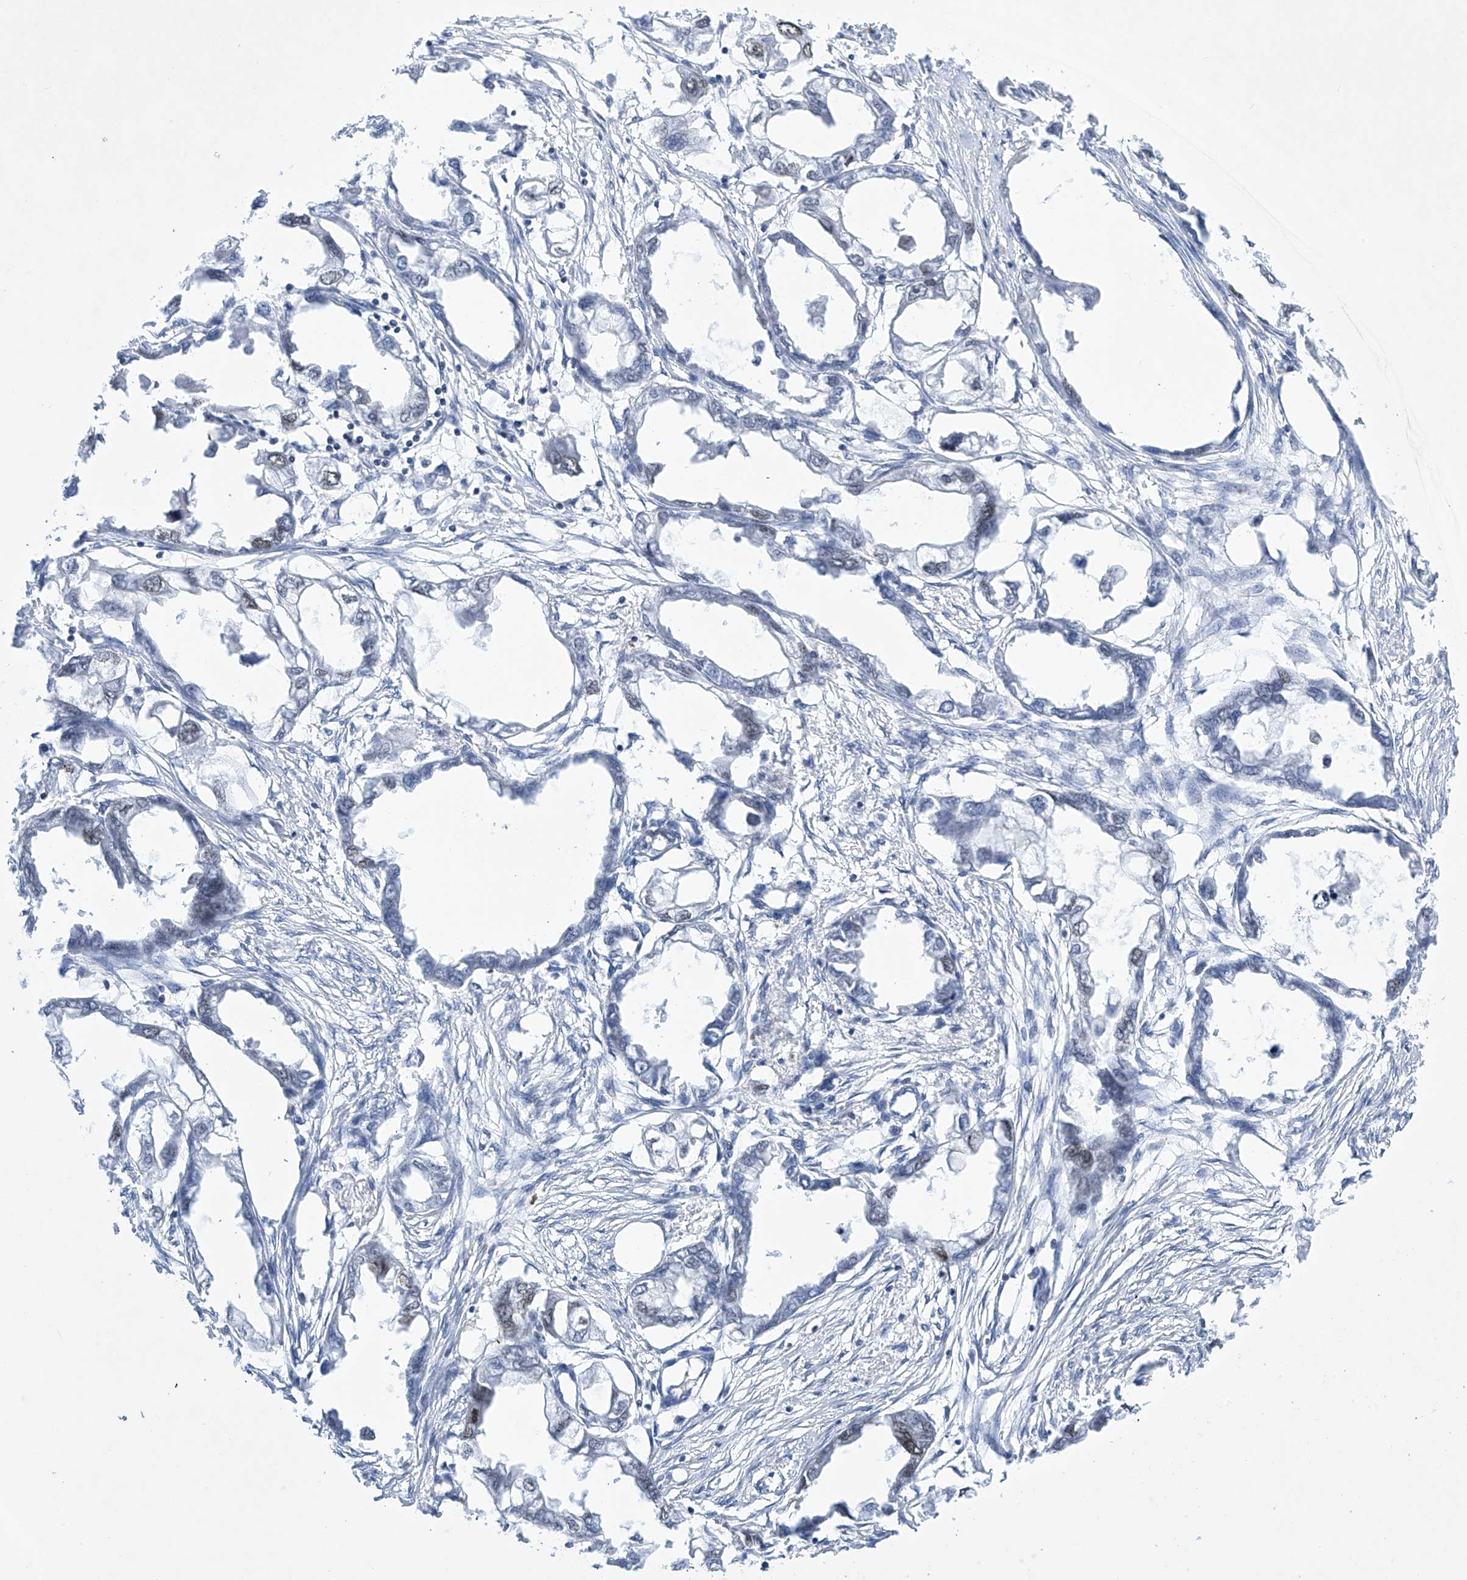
{"staining": {"intensity": "negative", "quantity": "none", "location": "none"}, "tissue": "endometrial cancer", "cell_type": "Tumor cells", "image_type": "cancer", "snomed": [{"axis": "morphology", "description": "Adenocarcinoma, NOS"}, {"axis": "morphology", "description": "Adenocarcinoma, metastatic, NOS"}, {"axis": "topography", "description": "Adipose tissue"}, {"axis": "topography", "description": "Endometrium"}], "caption": "DAB (3,3'-diaminobenzidine) immunohistochemical staining of endometrial cancer (metastatic adenocarcinoma) shows no significant staining in tumor cells.", "gene": "MSL3", "patient": {"sex": "female", "age": 67}}